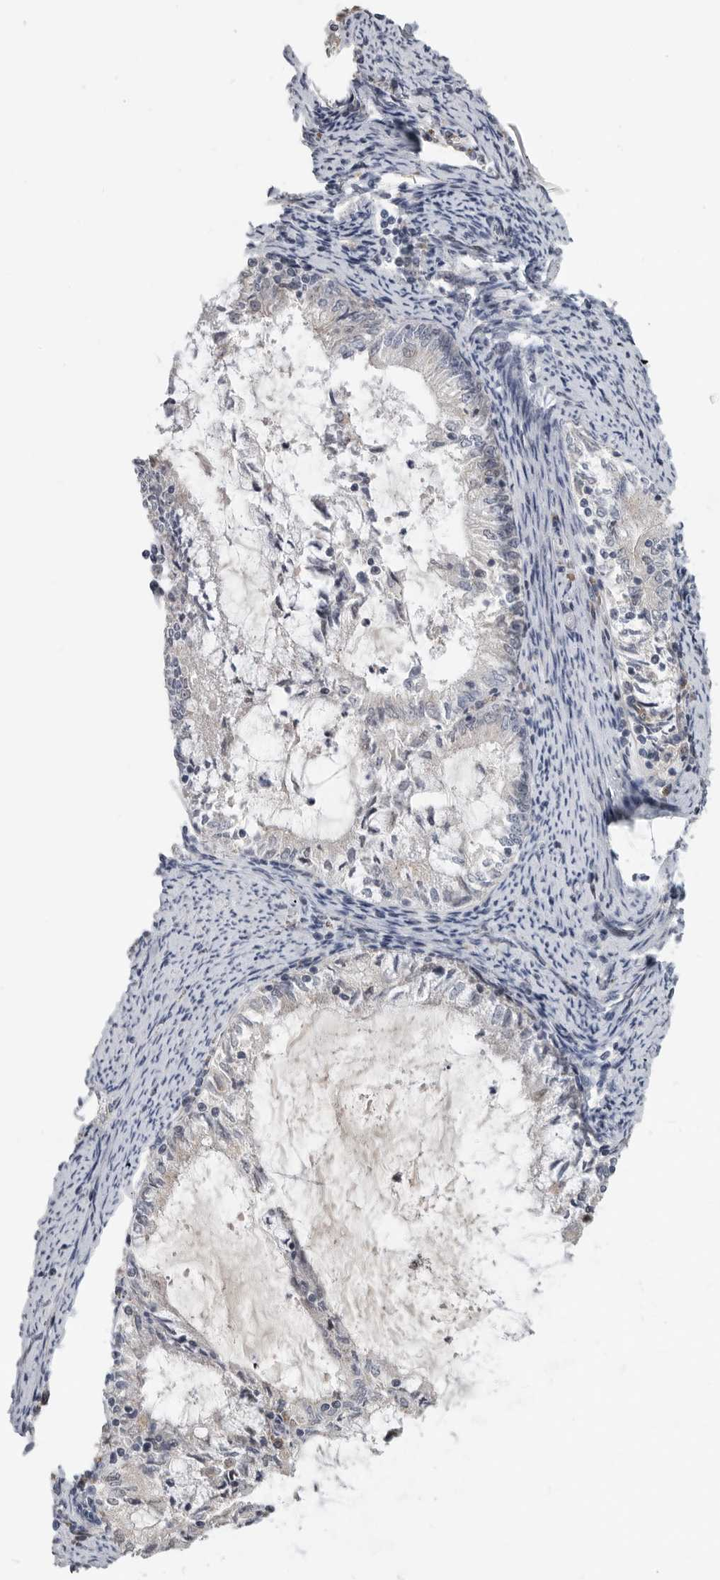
{"staining": {"intensity": "negative", "quantity": "none", "location": "none"}, "tissue": "endometrial cancer", "cell_type": "Tumor cells", "image_type": "cancer", "snomed": [{"axis": "morphology", "description": "Adenocarcinoma, NOS"}, {"axis": "topography", "description": "Endometrium"}], "caption": "An IHC image of endometrial cancer (adenocarcinoma) is shown. There is no staining in tumor cells of endometrial cancer (adenocarcinoma).", "gene": "PCMTD1", "patient": {"sex": "female", "age": 57}}